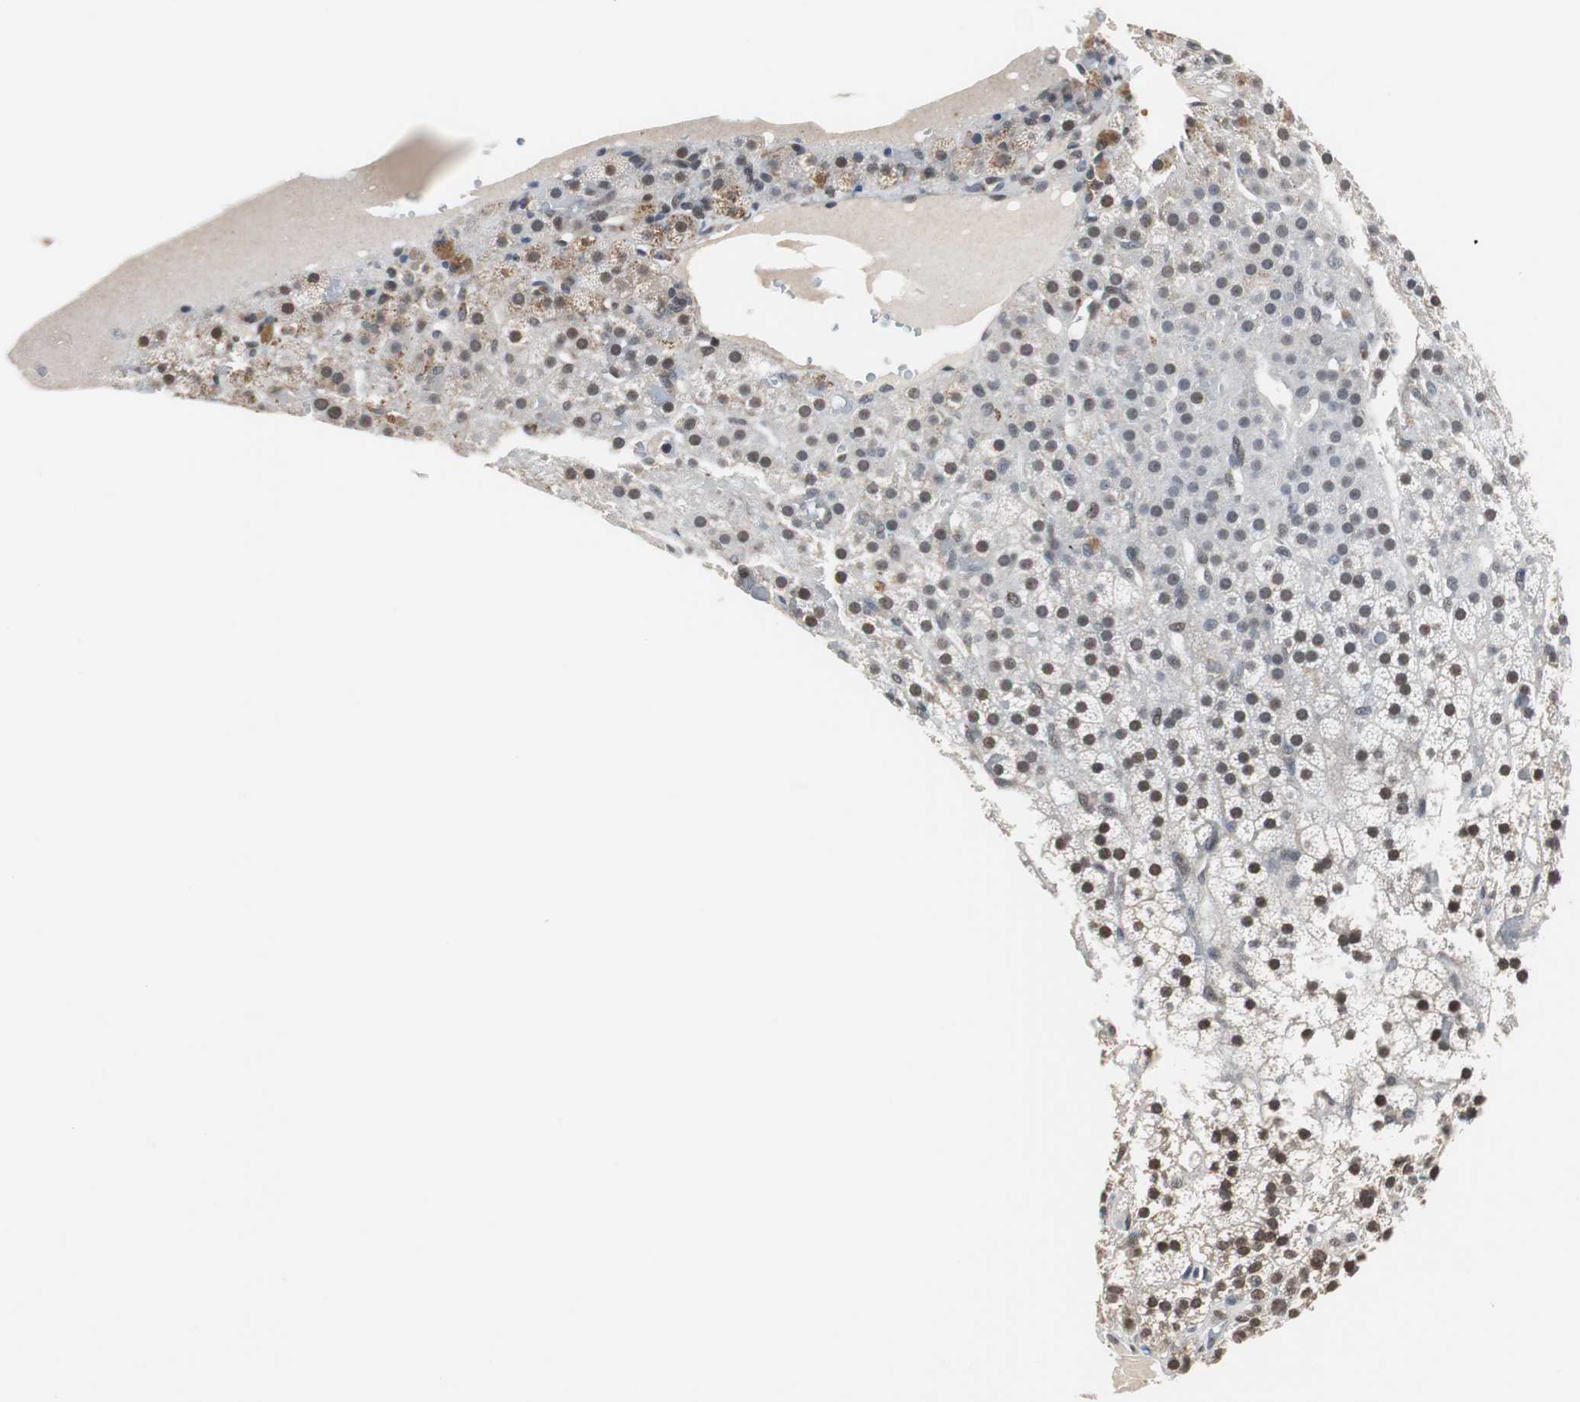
{"staining": {"intensity": "moderate", "quantity": ">75%", "location": "nuclear"}, "tissue": "adrenal gland", "cell_type": "Glandular cells", "image_type": "normal", "snomed": [{"axis": "morphology", "description": "Normal tissue, NOS"}, {"axis": "topography", "description": "Adrenal gland"}], "caption": "An immunohistochemistry histopathology image of unremarkable tissue is shown. Protein staining in brown shows moderate nuclear positivity in adrenal gland within glandular cells. (IHC, brightfield microscopy, high magnification).", "gene": "ZHX2", "patient": {"sex": "male", "age": 35}}